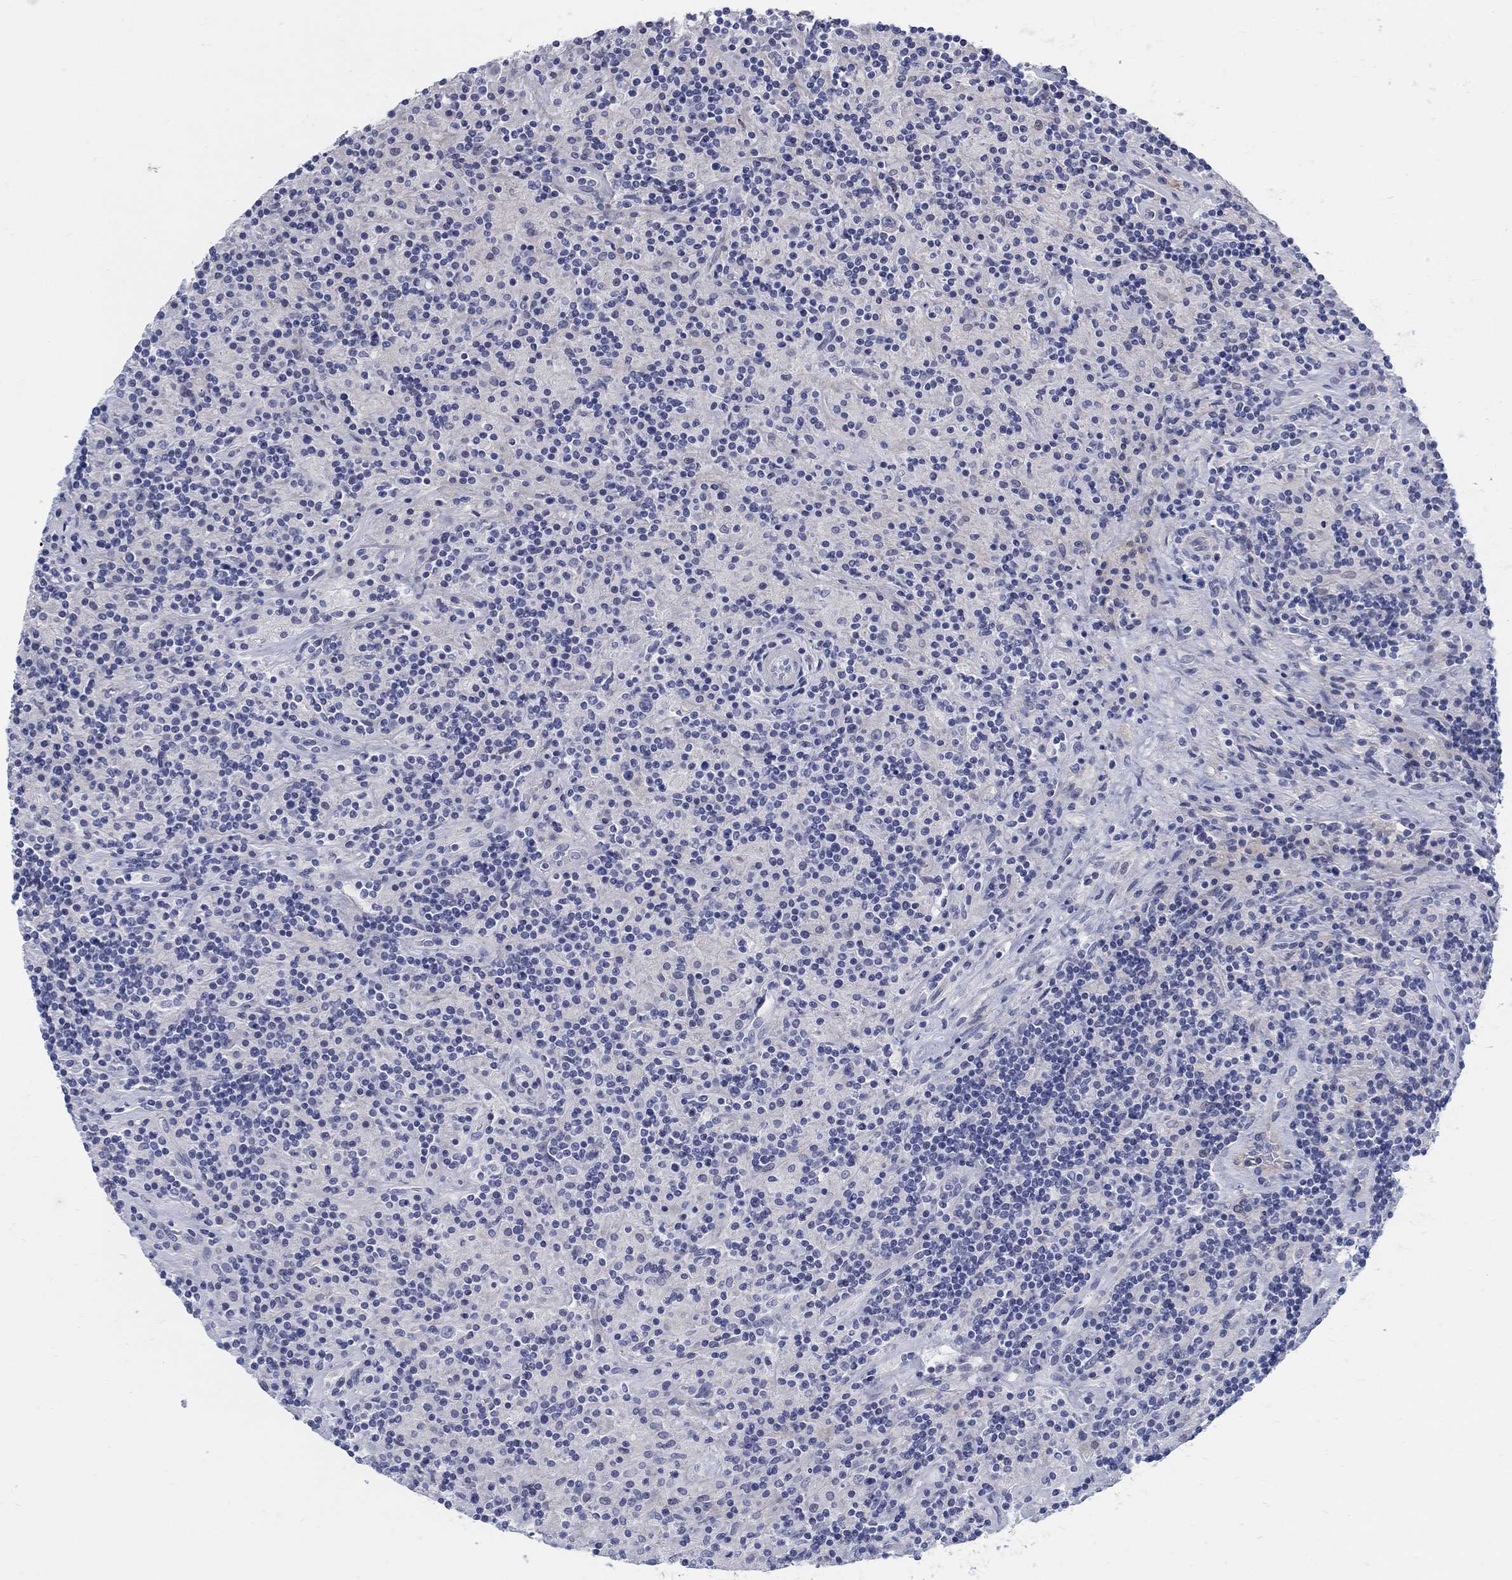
{"staining": {"intensity": "negative", "quantity": "none", "location": "none"}, "tissue": "lymphoma", "cell_type": "Tumor cells", "image_type": "cancer", "snomed": [{"axis": "morphology", "description": "Hodgkin's disease, NOS"}, {"axis": "topography", "description": "Lymph node"}], "caption": "Immunohistochemistry photomicrograph of neoplastic tissue: human Hodgkin's disease stained with DAB displays no significant protein staining in tumor cells. (DAB immunohistochemistry with hematoxylin counter stain).", "gene": "HEATR4", "patient": {"sex": "male", "age": 70}}